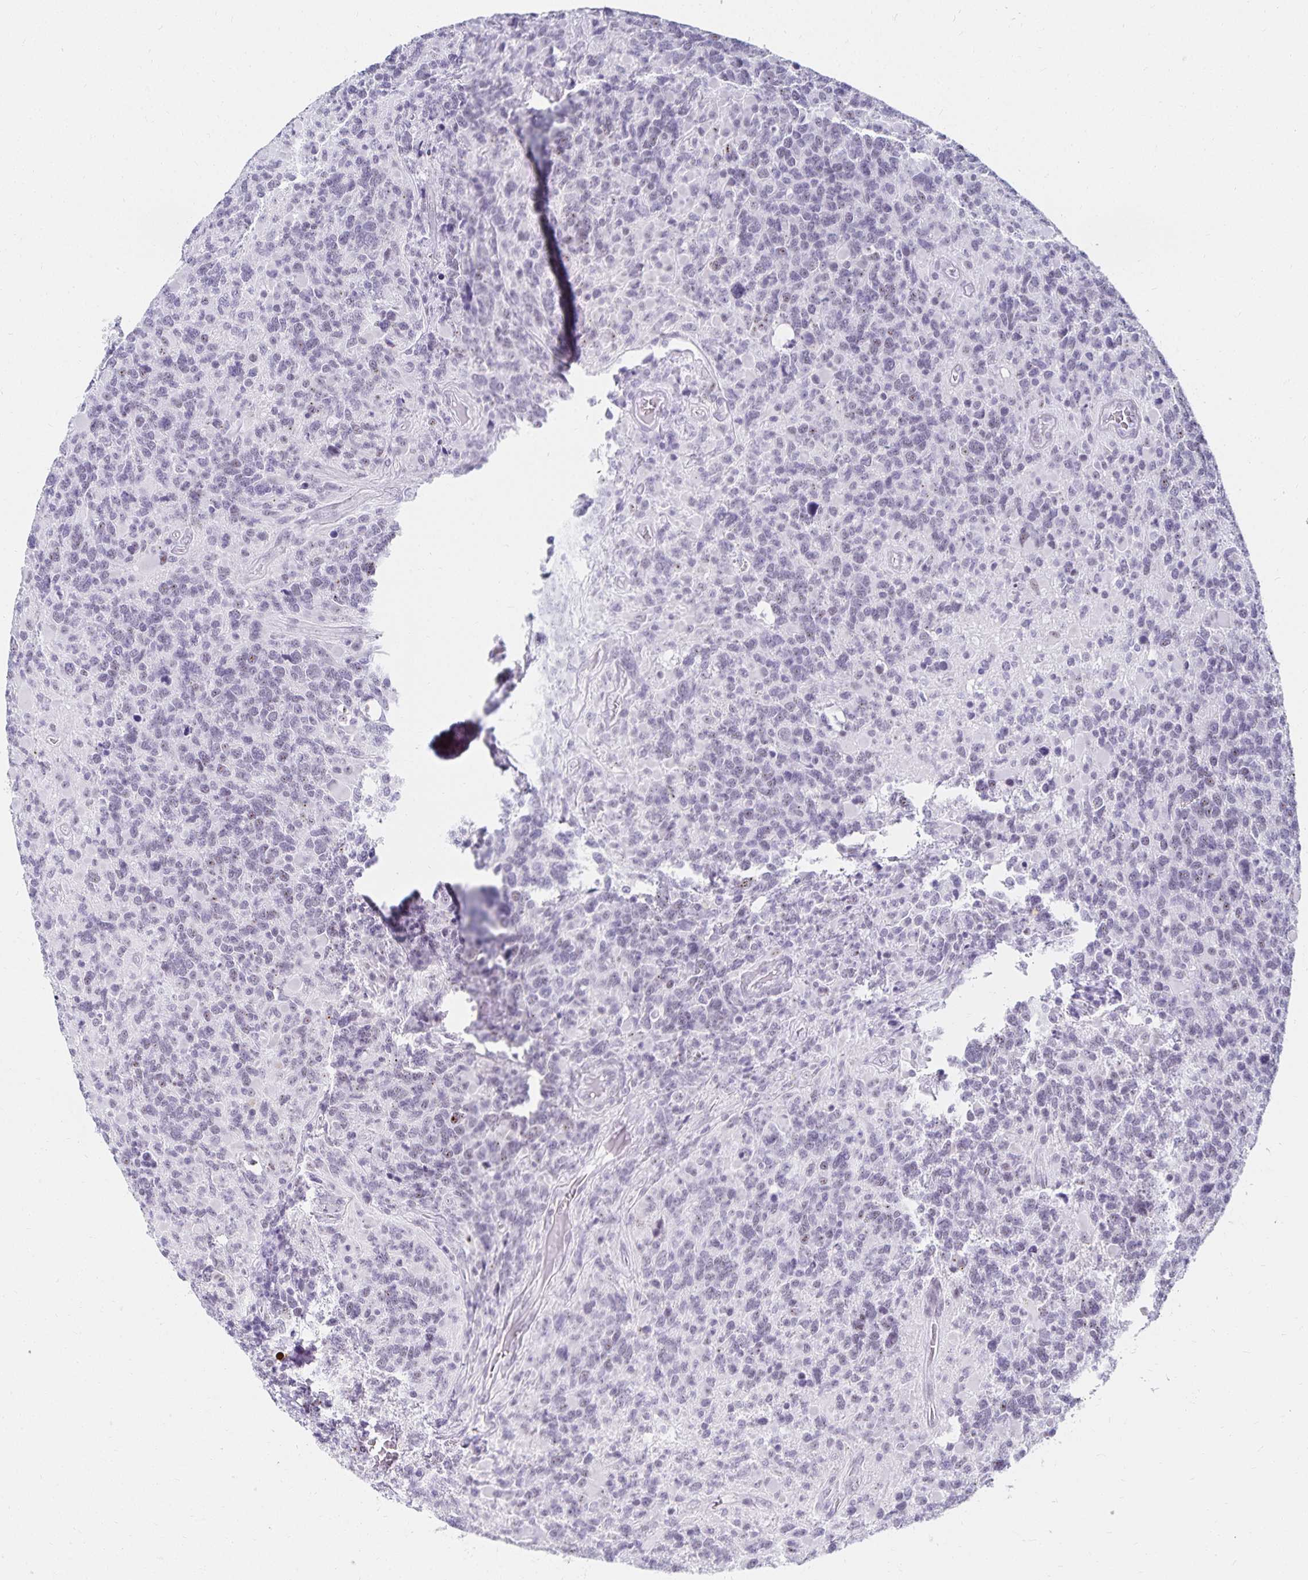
{"staining": {"intensity": "negative", "quantity": "none", "location": "none"}, "tissue": "glioma", "cell_type": "Tumor cells", "image_type": "cancer", "snomed": [{"axis": "morphology", "description": "Glioma, malignant, High grade"}, {"axis": "topography", "description": "Brain"}], "caption": "IHC photomicrograph of glioma stained for a protein (brown), which displays no expression in tumor cells.", "gene": "C20orf85", "patient": {"sex": "female", "age": 40}}